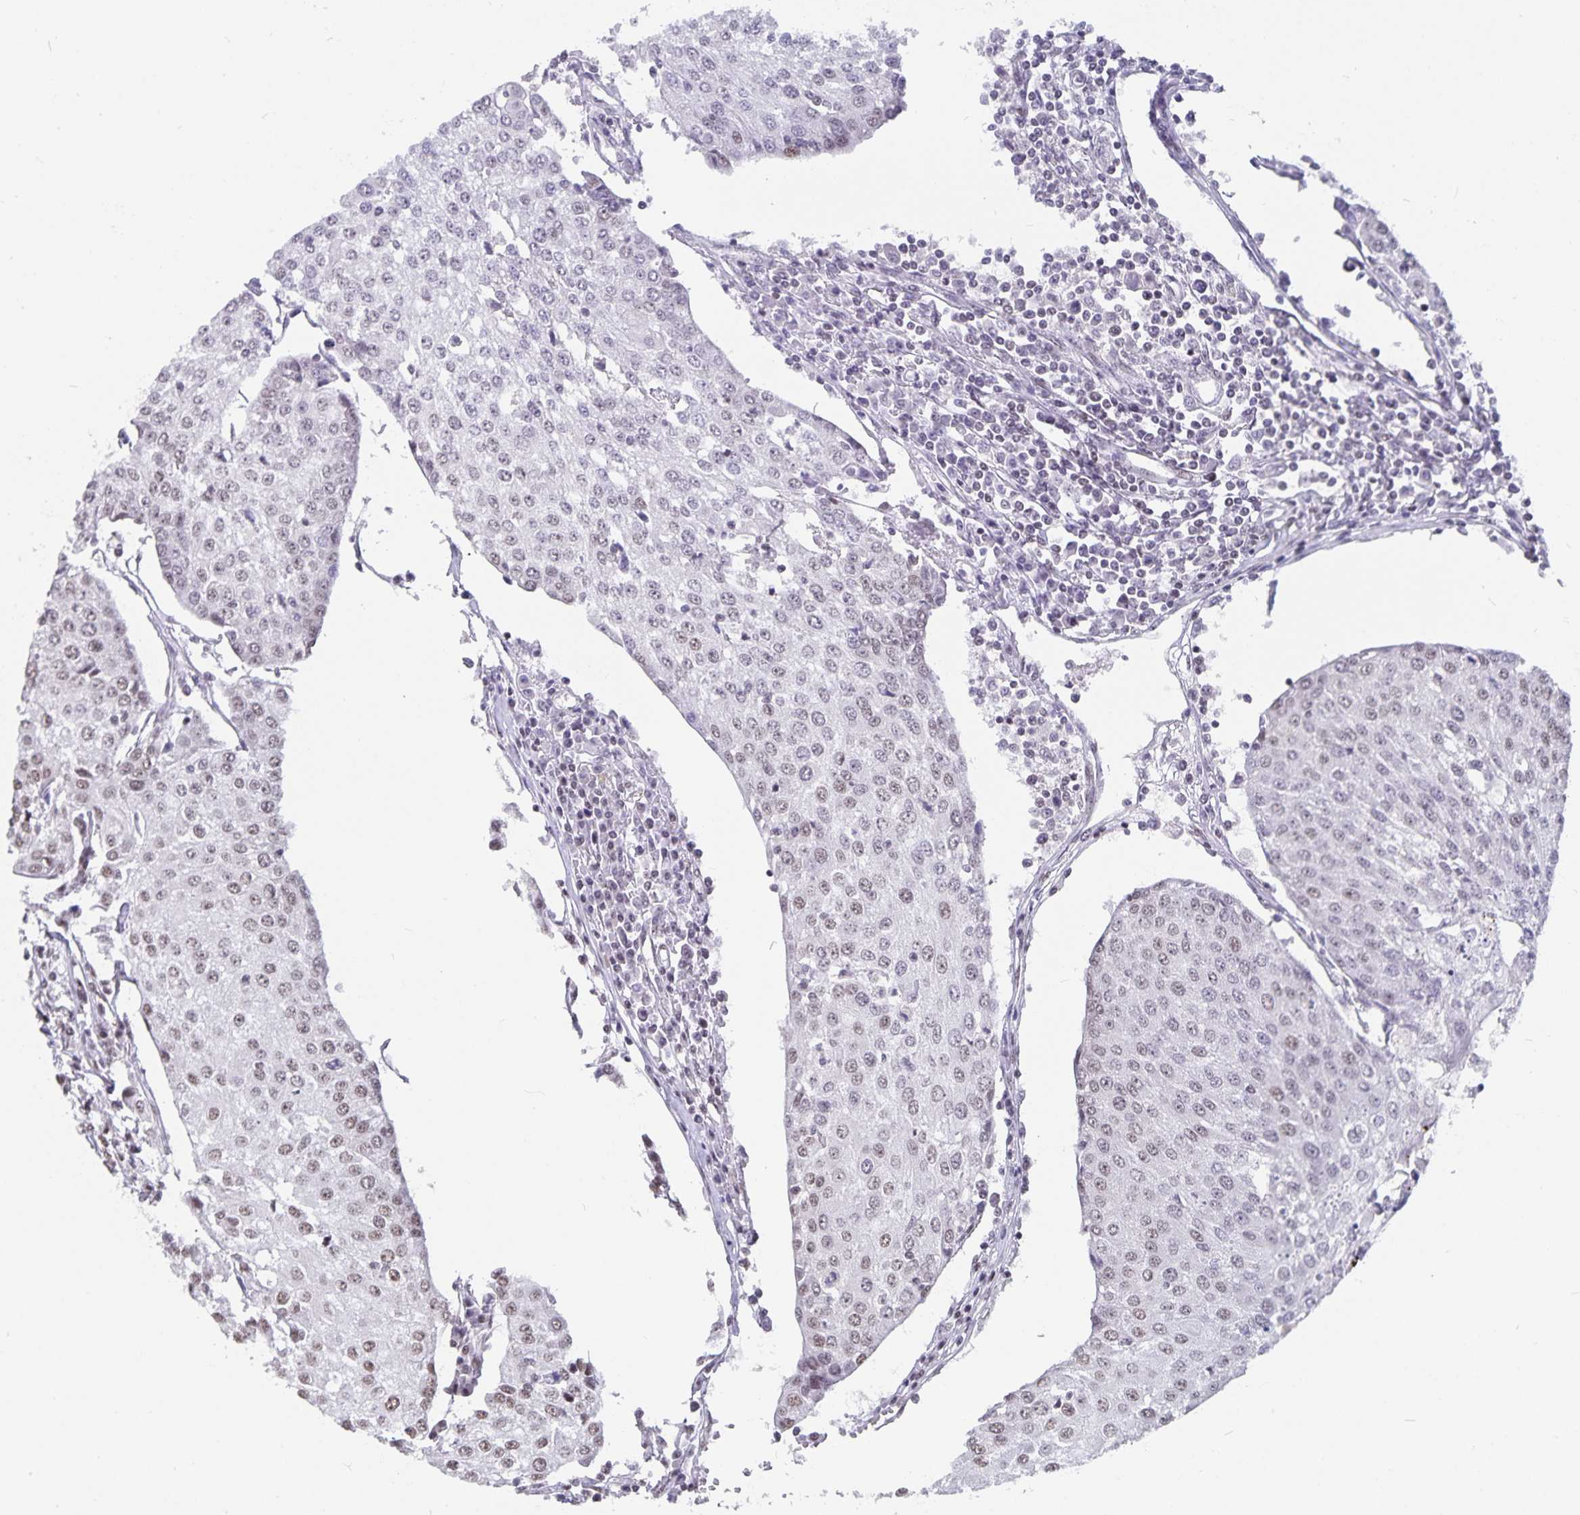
{"staining": {"intensity": "weak", "quantity": "25%-75%", "location": "nuclear"}, "tissue": "urothelial cancer", "cell_type": "Tumor cells", "image_type": "cancer", "snomed": [{"axis": "morphology", "description": "Urothelial carcinoma, High grade"}, {"axis": "topography", "description": "Urinary bladder"}], "caption": "IHC photomicrograph of urothelial cancer stained for a protein (brown), which displays low levels of weak nuclear expression in approximately 25%-75% of tumor cells.", "gene": "PBX2", "patient": {"sex": "female", "age": 85}}